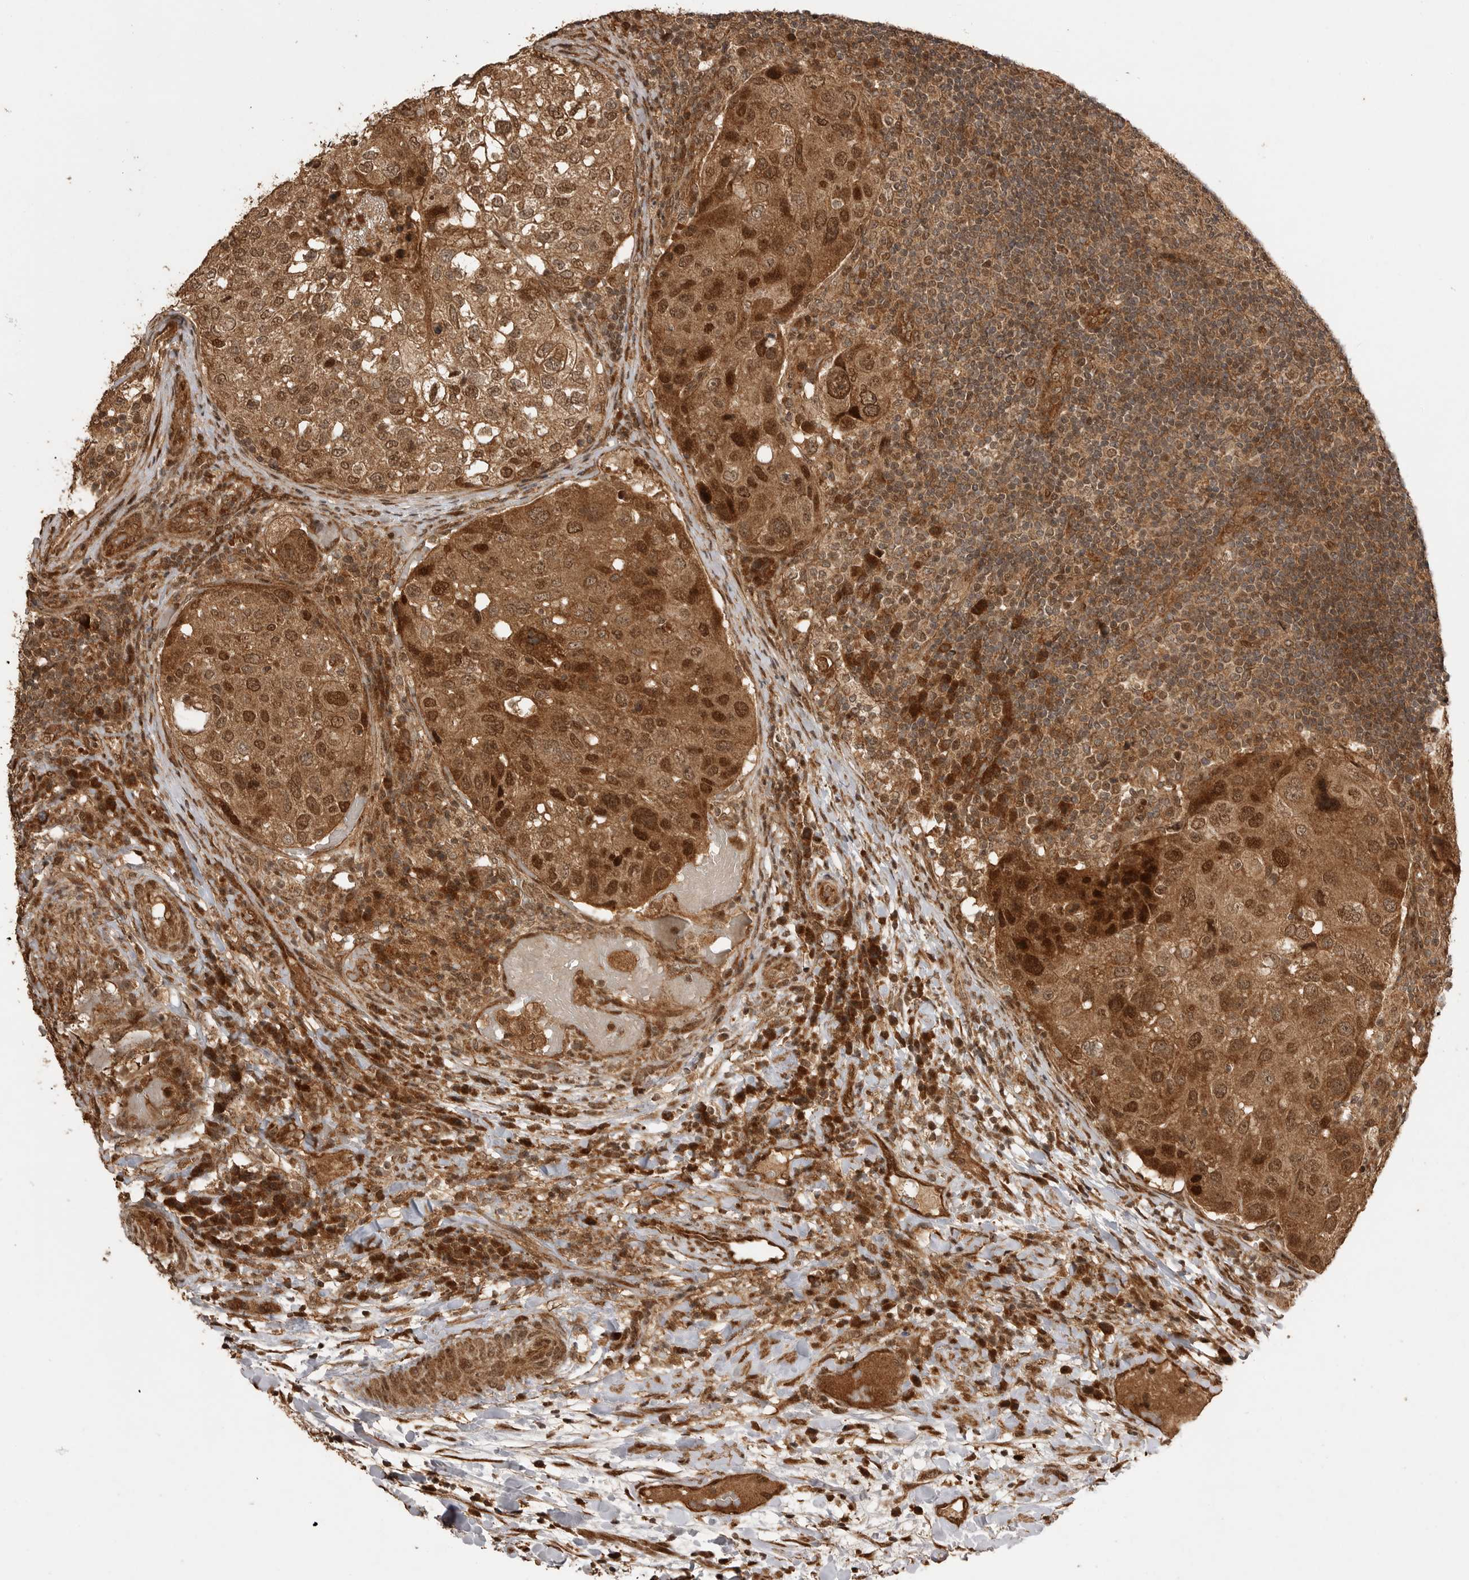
{"staining": {"intensity": "moderate", "quantity": ">75%", "location": "cytoplasmic/membranous,nuclear"}, "tissue": "urothelial cancer", "cell_type": "Tumor cells", "image_type": "cancer", "snomed": [{"axis": "morphology", "description": "Urothelial carcinoma, High grade"}, {"axis": "topography", "description": "Lymph node"}, {"axis": "topography", "description": "Urinary bladder"}], "caption": "Protein staining reveals moderate cytoplasmic/membranous and nuclear positivity in approximately >75% of tumor cells in high-grade urothelial carcinoma.", "gene": "BOC", "patient": {"sex": "male", "age": 51}}